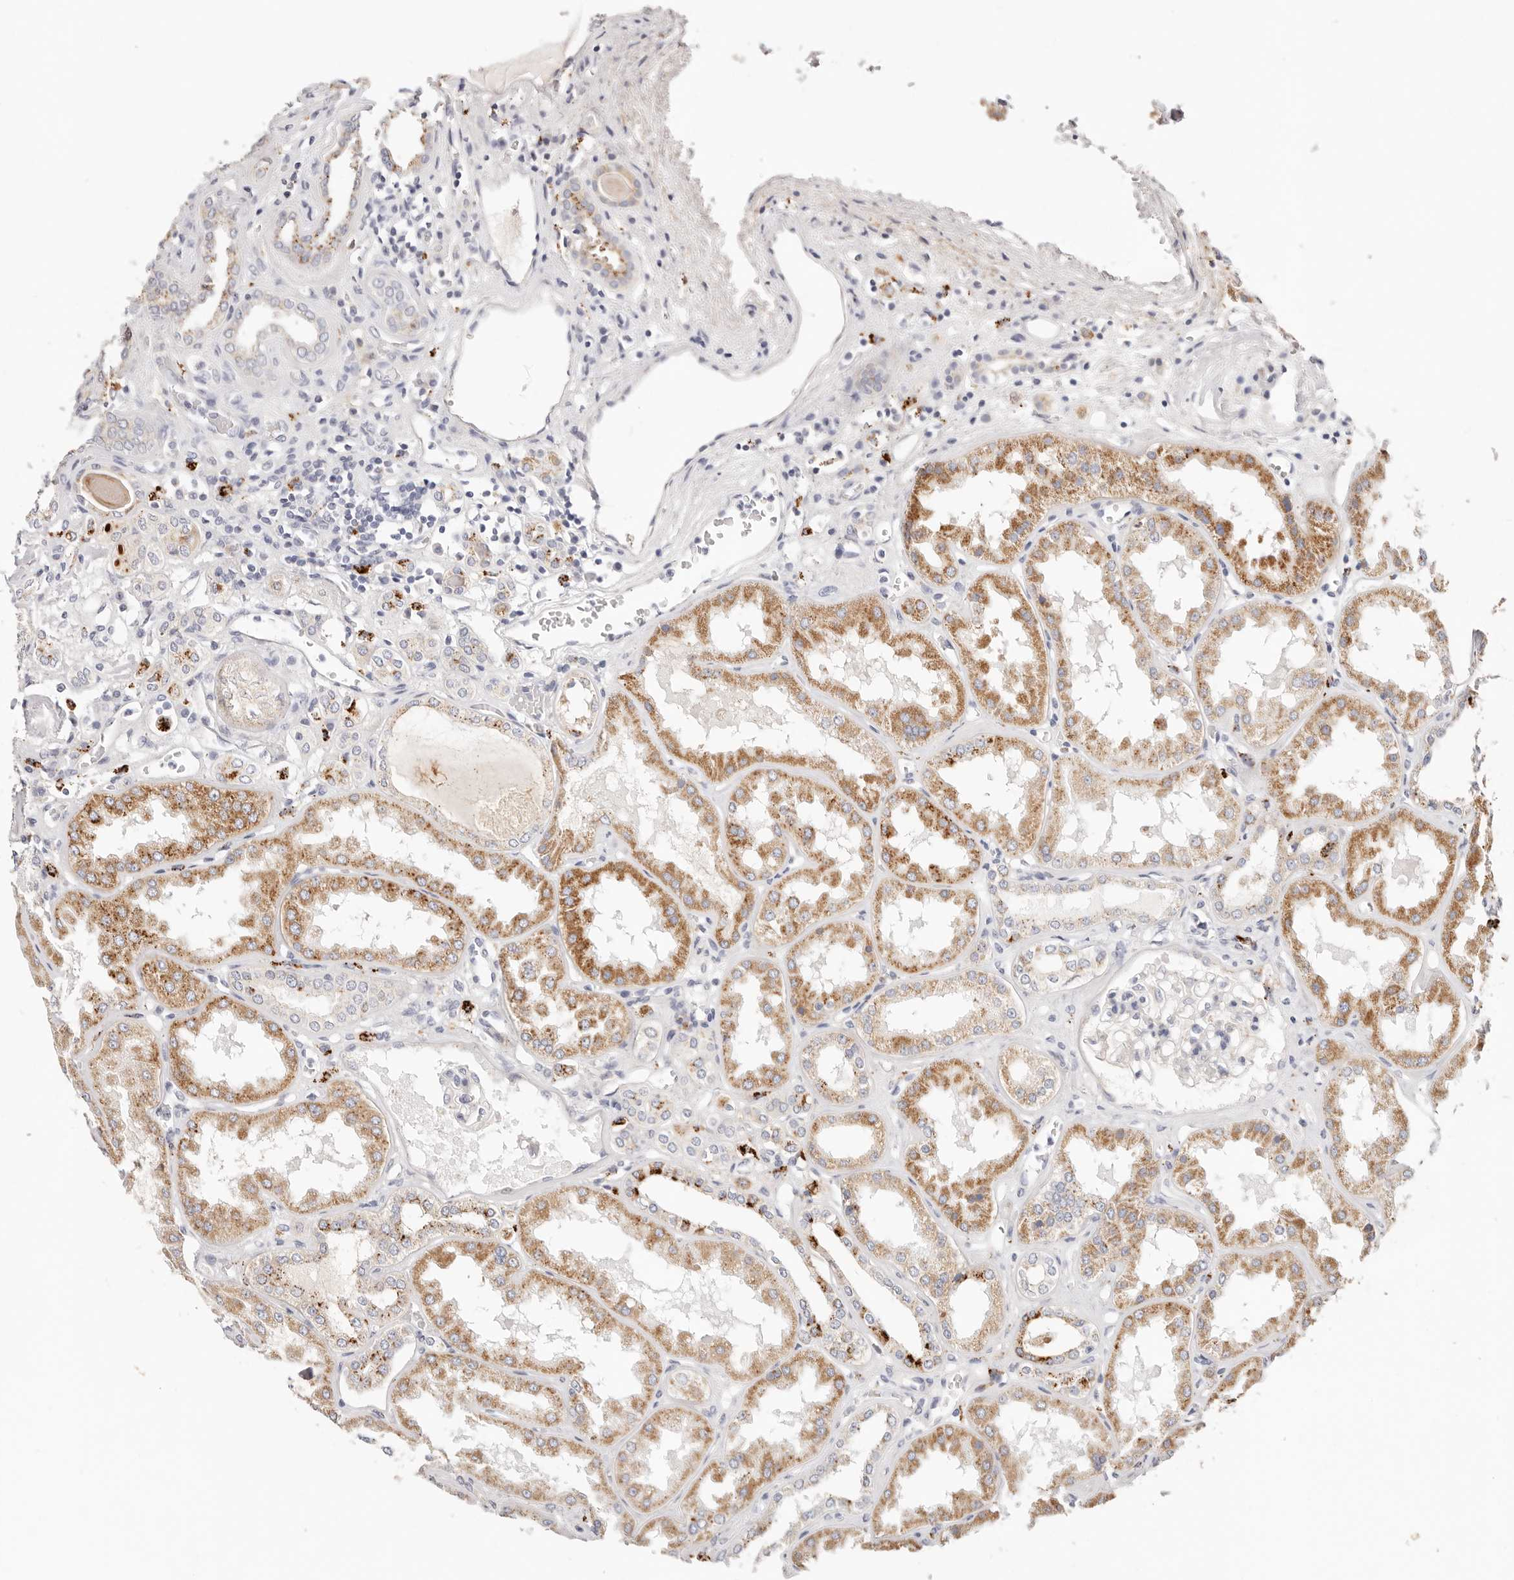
{"staining": {"intensity": "negative", "quantity": "none", "location": "none"}, "tissue": "kidney", "cell_type": "Cells in glomeruli", "image_type": "normal", "snomed": [{"axis": "morphology", "description": "Normal tissue, NOS"}, {"axis": "topography", "description": "Kidney"}], "caption": "This is an IHC micrograph of normal human kidney. There is no positivity in cells in glomeruli.", "gene": "STKLD1", "patient": {"sex": "female", "age": 56}}